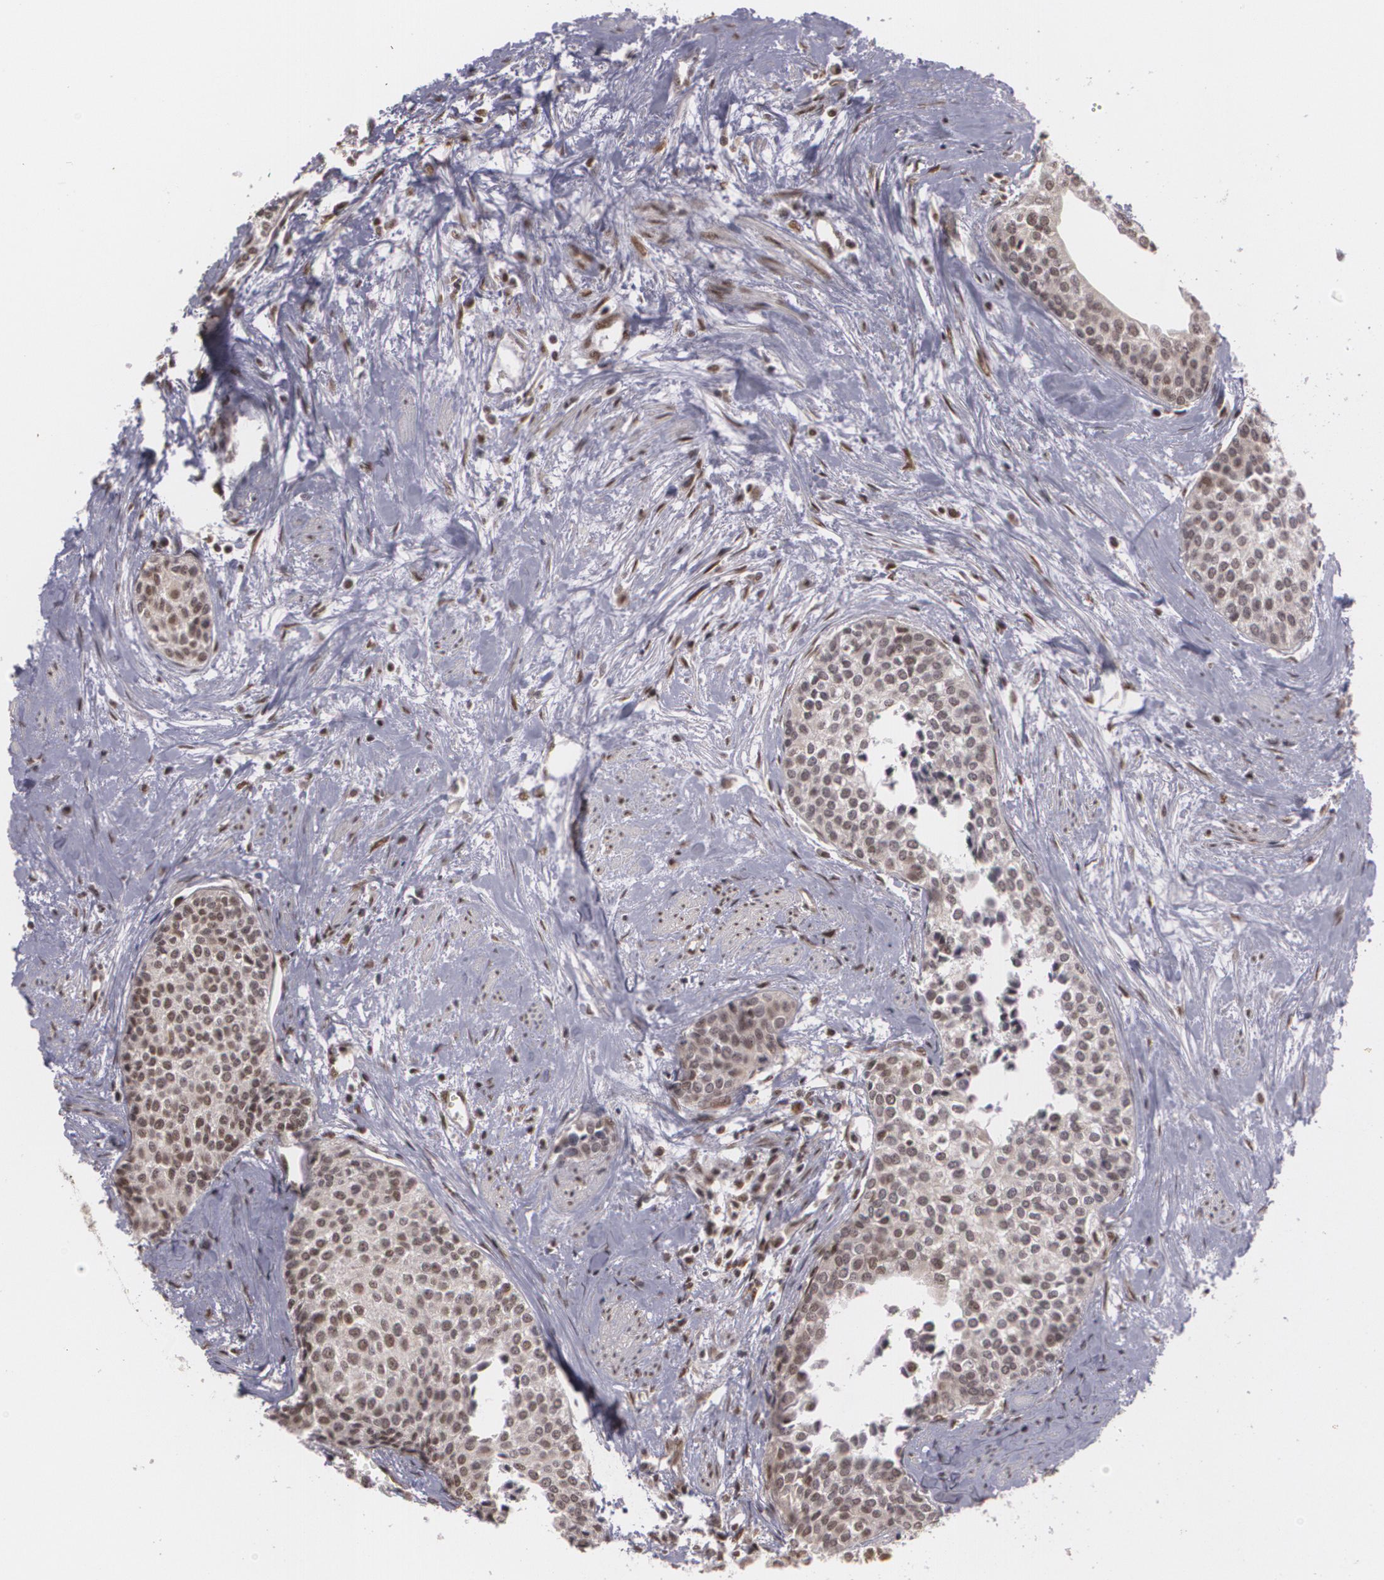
{"staining": {"intensity": "weak", "quantity": ">75%", "location": "nuclear"}, "tissue": "urothelial cancer", "cell_type": "Tumor cells", "image_type": "cancer", "snomed": [{"axis": "morphology", "description": "Urothelial carcinoma, Low grade"}, {"axis": "topography", "description": "Urinary bladder"}], "caption": "The immunohistochemical stain highlights weak nuclear positivity in tumor cells of urothelial cancer tissue.", "gene": "RXRB", "patient": {"sex": "female", "age": 73}}